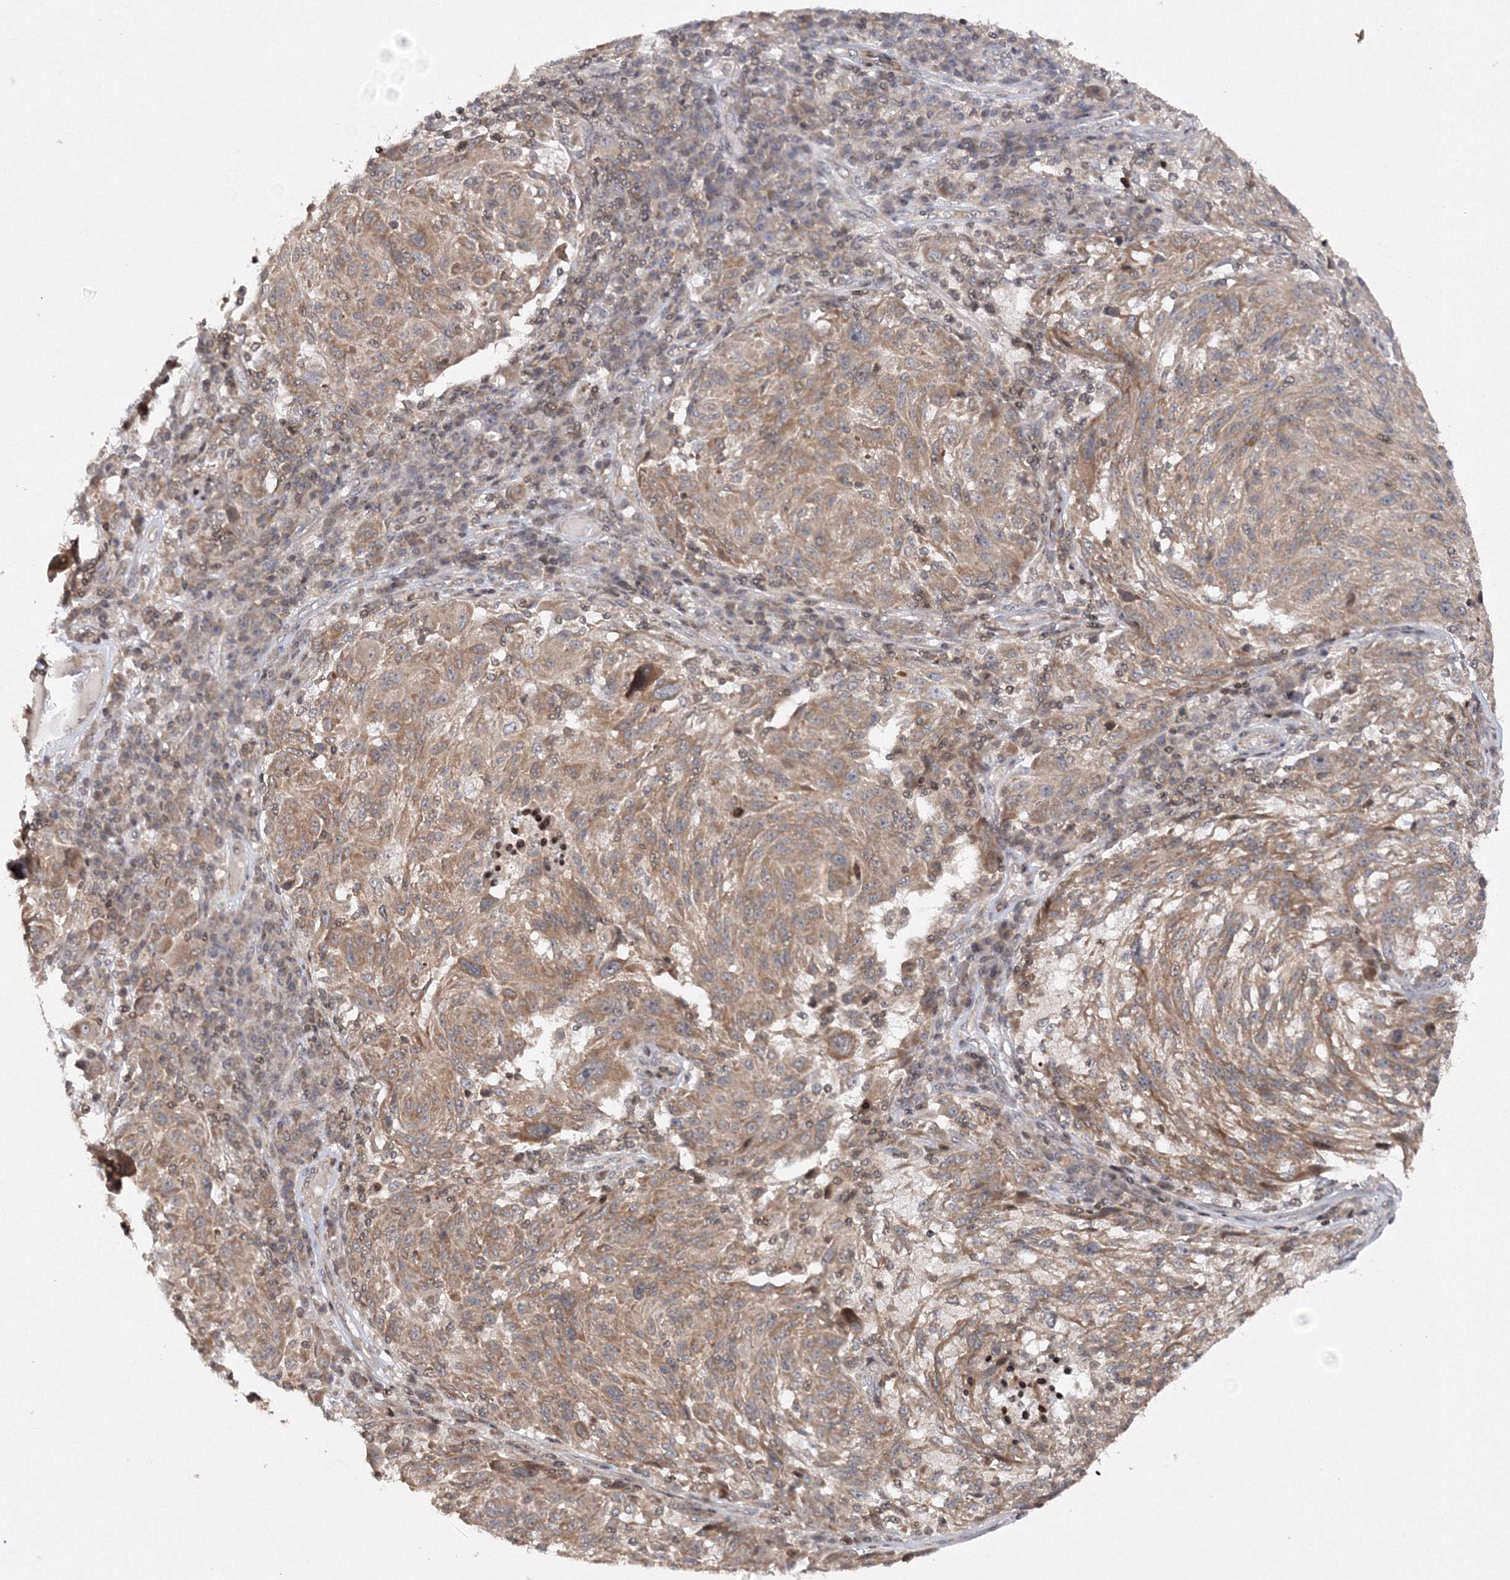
{"staining": {"intensity": "moderate", "quantity": ">75%", "location": "cytoplasmic/membranous"}, "tissue": "melanoma", "cell_type": "Tumor cells", "image_type": "cancer", "snomed": [{"axis": "morphology", "description": "Malignant melanoma, NOS"}, {"axis": "topography", "description": "Skin"}], "caption": "Protein staining reveals moderate cytoplasmic/membranous staining in about >75% of tumor cells in melanoma.", "gene": "MKRN2", "patient": {"sex": "male", "age": 53}}